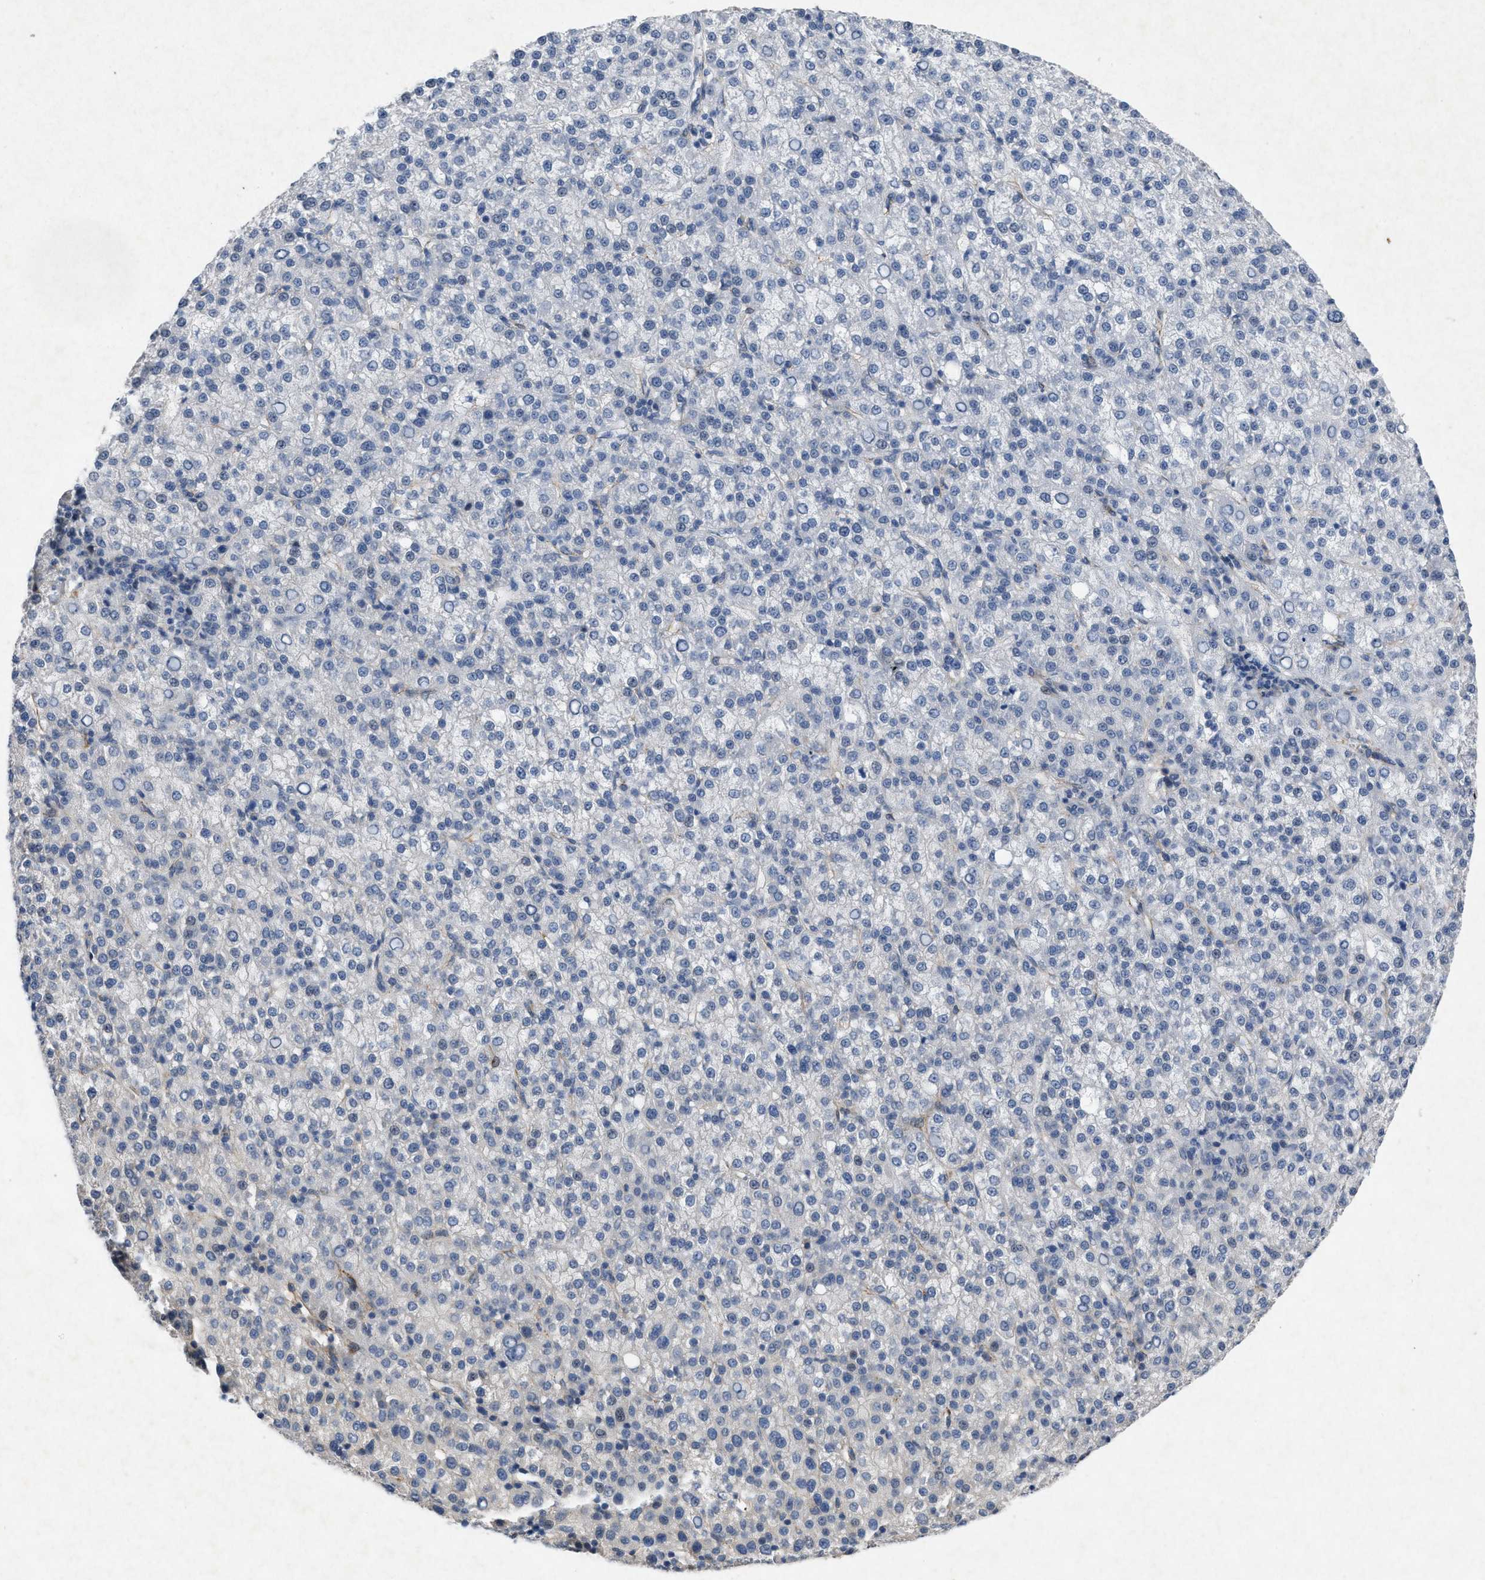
{"staining": {"intensity": "negative", "quantity": "none", "location": "none"}, "tissue": "liver cancer", "cell_type": "Tumor cells", "image_type": "cancer", "snomed": [{"axis": "morphology", "description": "Carcinoma, Hepatocellular, NOS"}, {"axis": "topography", "description": "Liver"}], "caption": "IHC image of neoplastic tissue: human liver cancer (hepatocellular carcinoma) stained with DAB reveals no significant protein staining in tumor cells.", "gene": "PDGFRA", "patient": {"sex": "female", "age": 58}}